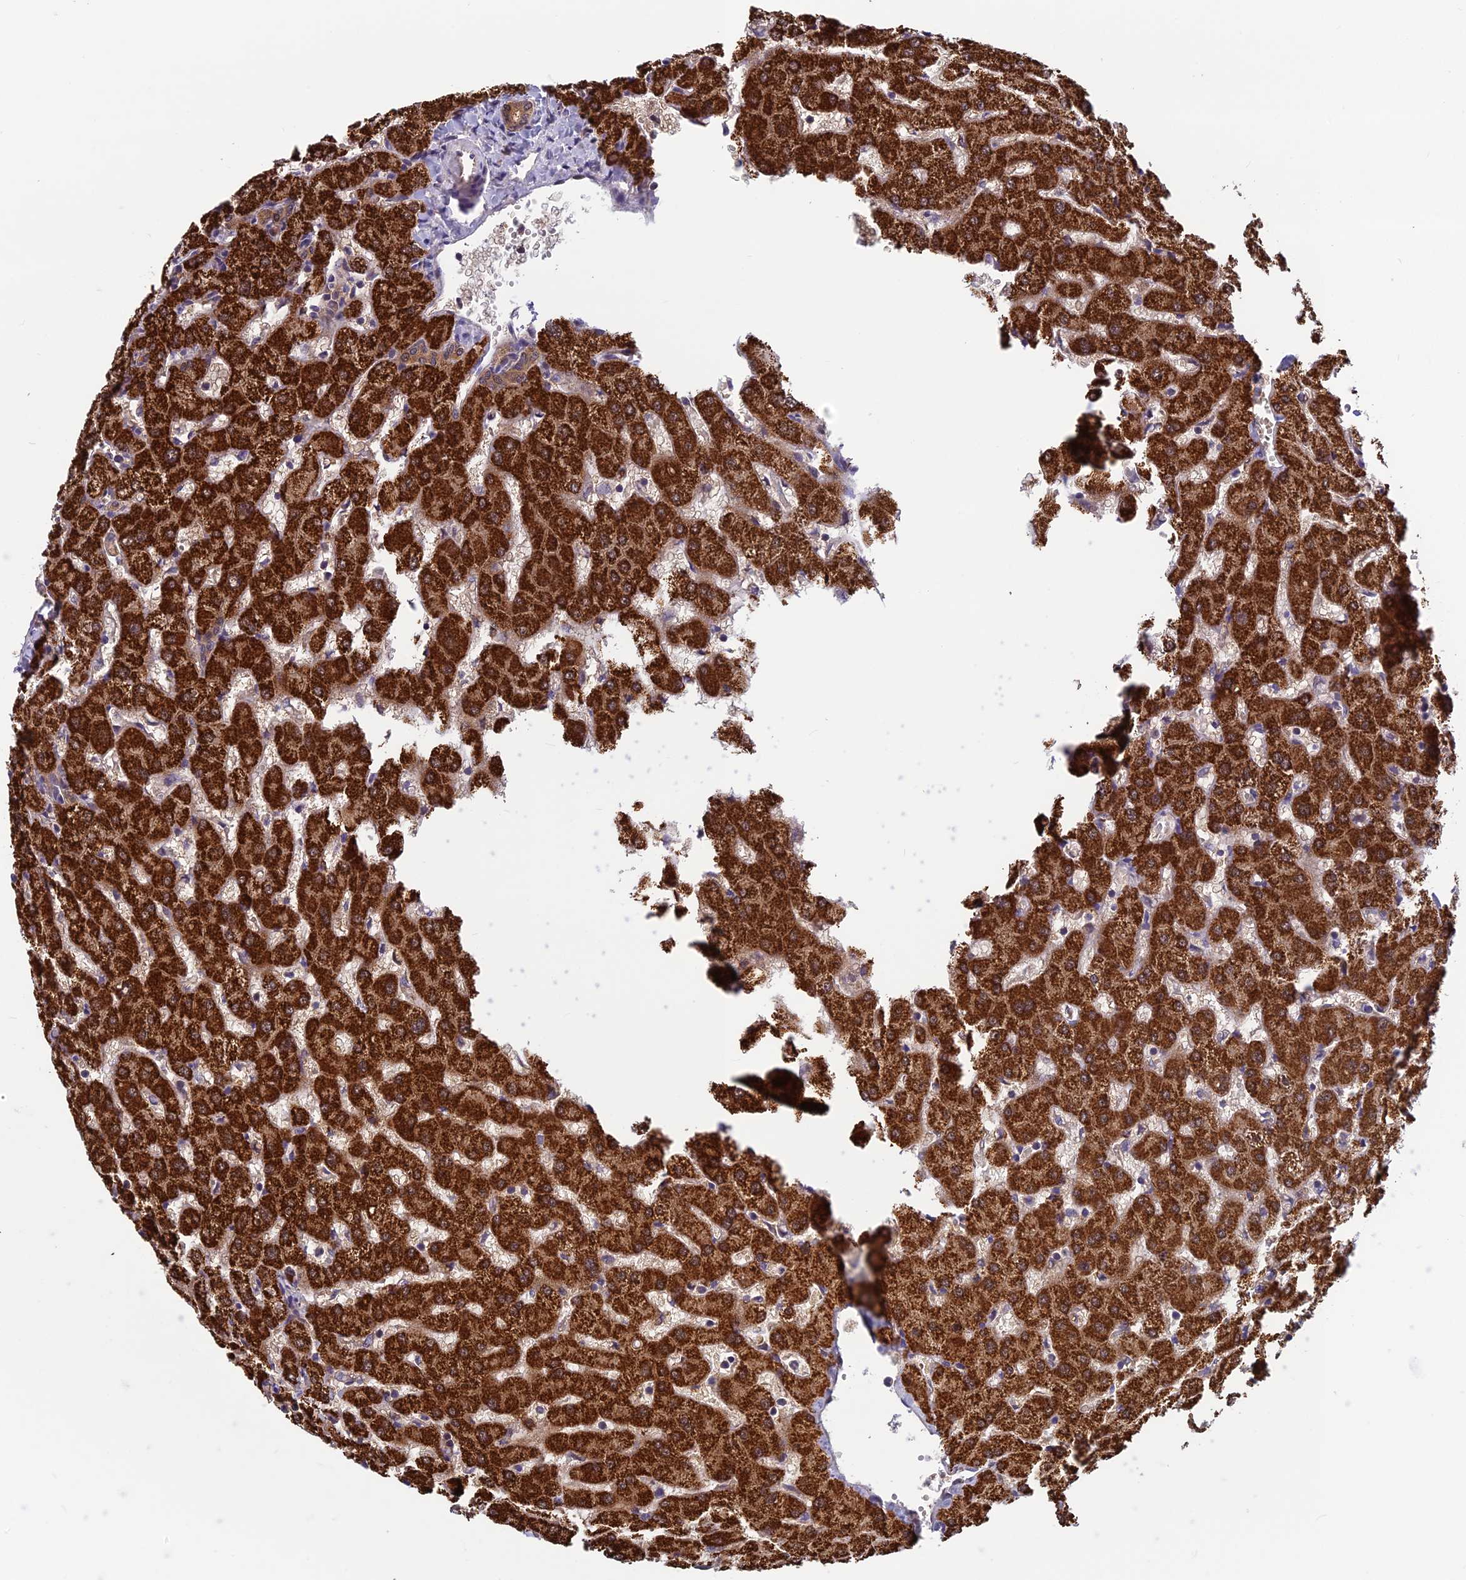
{"staining": {"intensity": "moderate", "quantity": ">75%", "location": "cytoplasmic/membranous"}, "tissue": "liver", "cell_type": "Cholangiocytes", "image_type": "normal", "snomed": [{"axis": "morphology", "description": "Normal tissue, NOS"}, {"axis": "topography", "description": "Liver"}], "caption": "DAB immunohistochemical staining of normal human liver shows moderate cytoplasmic/membranous protein staining in approximately >75% of cholangiocytes.", "gene": "CCDC15", "patient": {"sex": "female", "age": 63}}